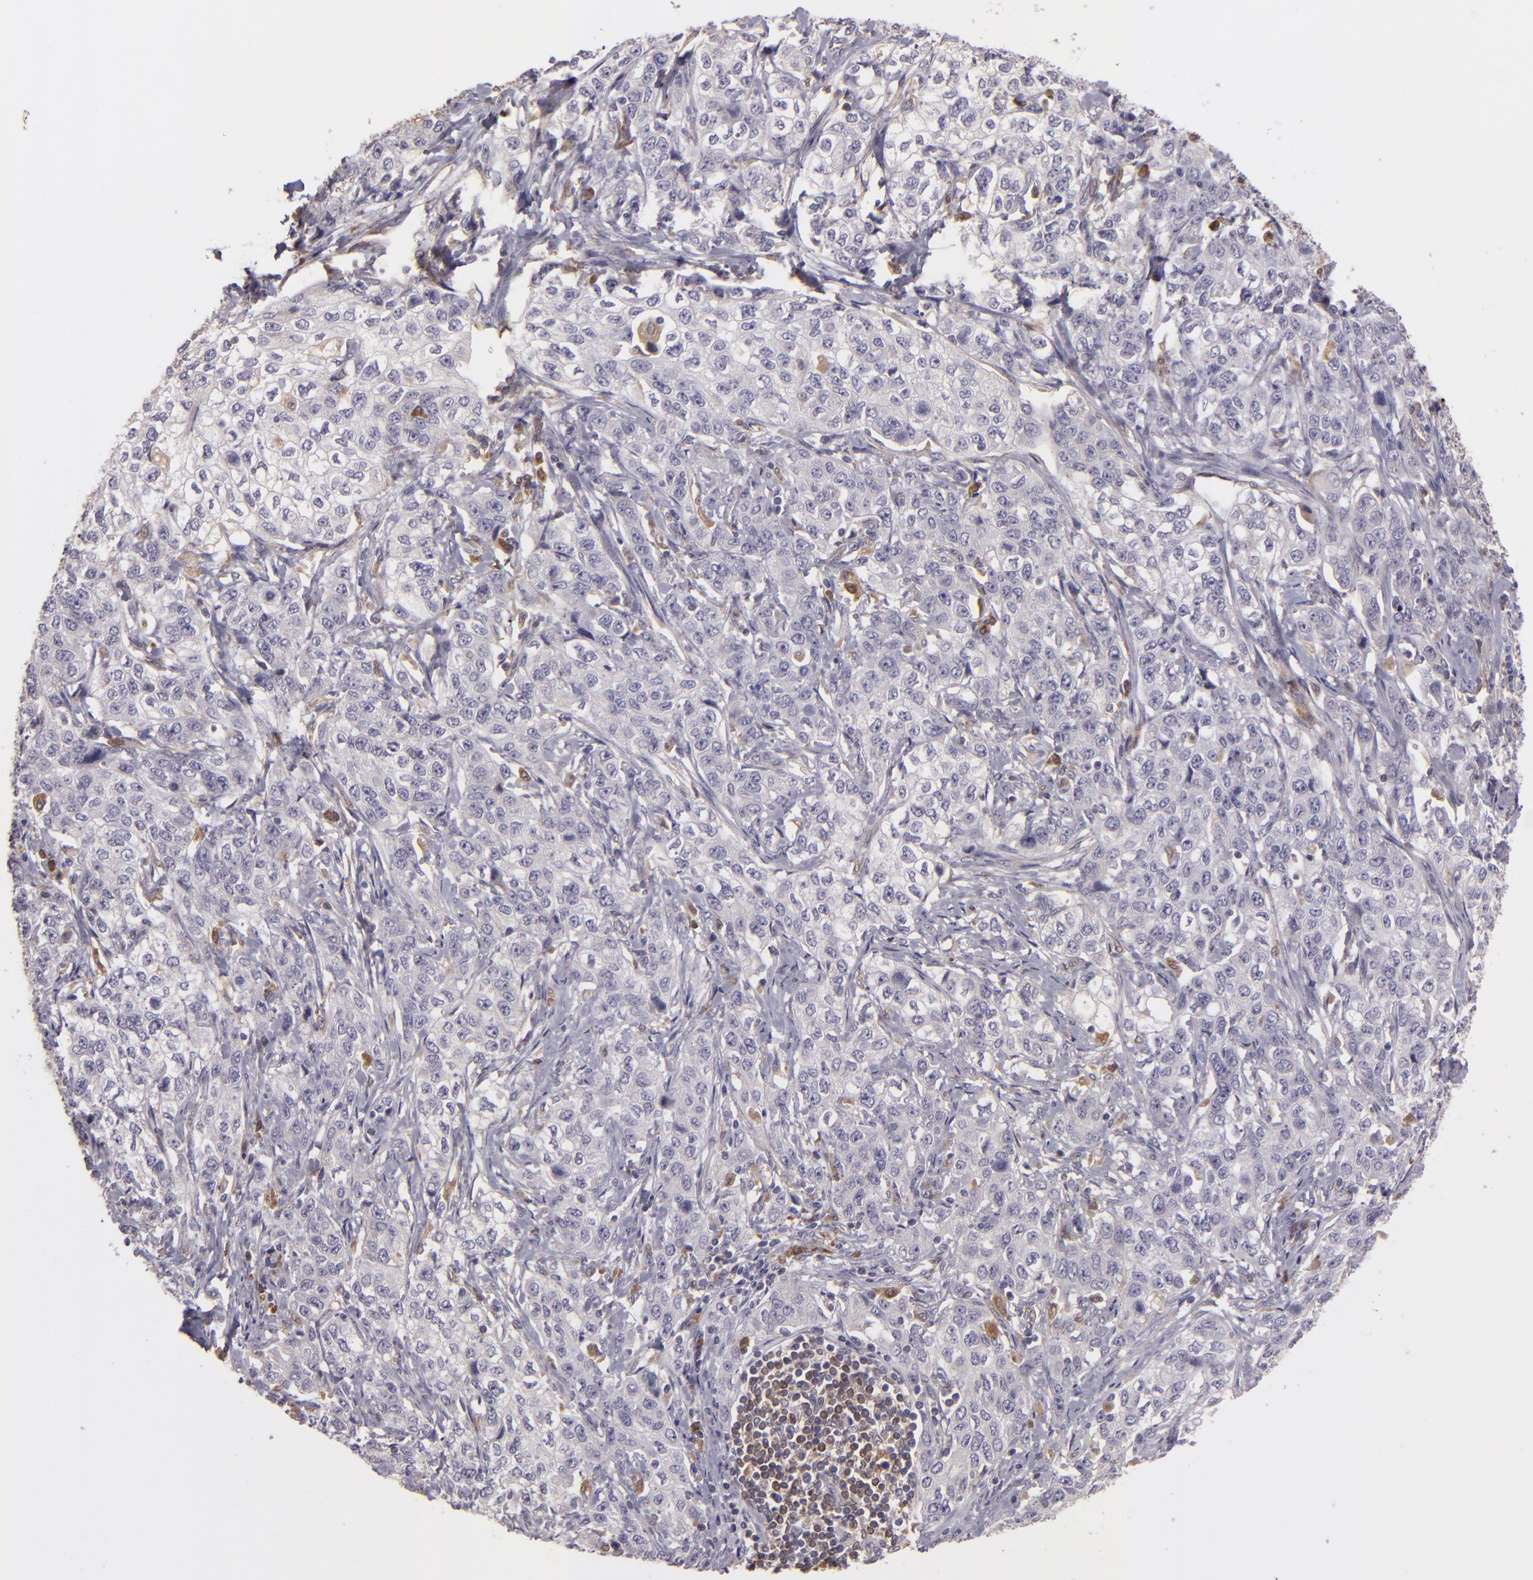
{"staining": {"intensity": "negative", "quantity": "none", "location": "none"}, "tissue": "stomach cancer", "cell_type": "Tumor cells", "image_type": "cancer", "snomed": [{"axis": "morphology", "description": "Adenocarcinoma, NOS"}, {"axis": "topography", "description": "Stomach"}], "caption": "Image shows no protein positivity in tumor cells of stomach adenocarcinoma tissue. (Stains: DAB (3,3'-diaminobenzidine) immunohistochemistry with hematoxylin counter stain, Microscopy: brightfield microscopy at high magnification).", "gene": "FHIT", "patient": {"sex": "male", "age": 48}}